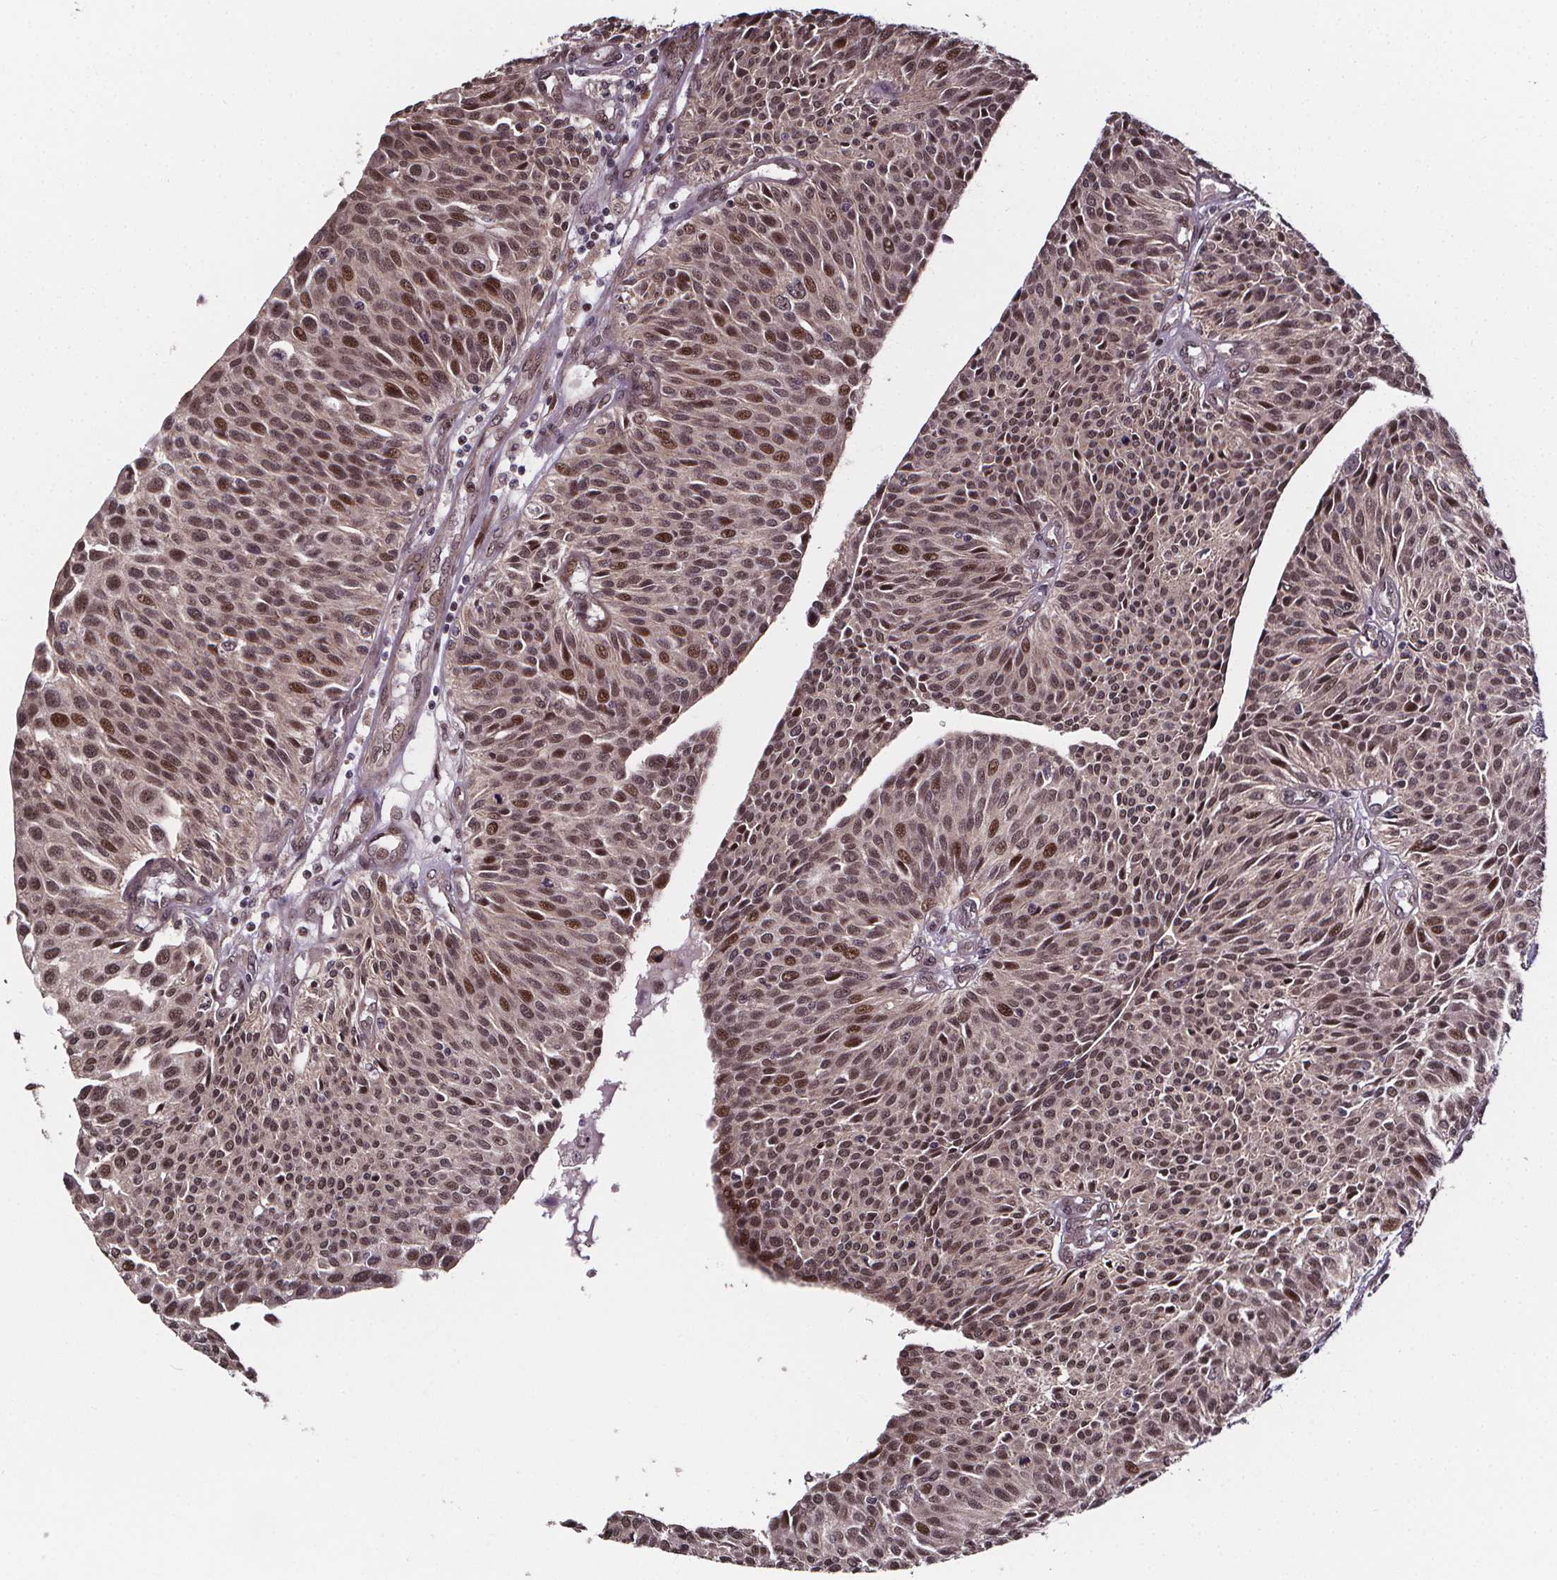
{"staining": {"intensity": "moderate", "quantity": "25%-75%", "location": "nuclear"}, "tissue": "urothelial cancer", "cell_type": "Tumor cells", "image_type": "cancer", "snomed": [{"axis": "morphology", "description": "Urothelial carcinoma, NOS"}, {"axis": "topography", "description": "Urinary bladder"}], "caption": "This is an image of immunohistochemistry (IHC) staining of urothelial cancer, which shows moderate staining in the nuclear of tumor cells.", "gene": "DDIT3", "patient": {"sex": "male", "age": 55}}